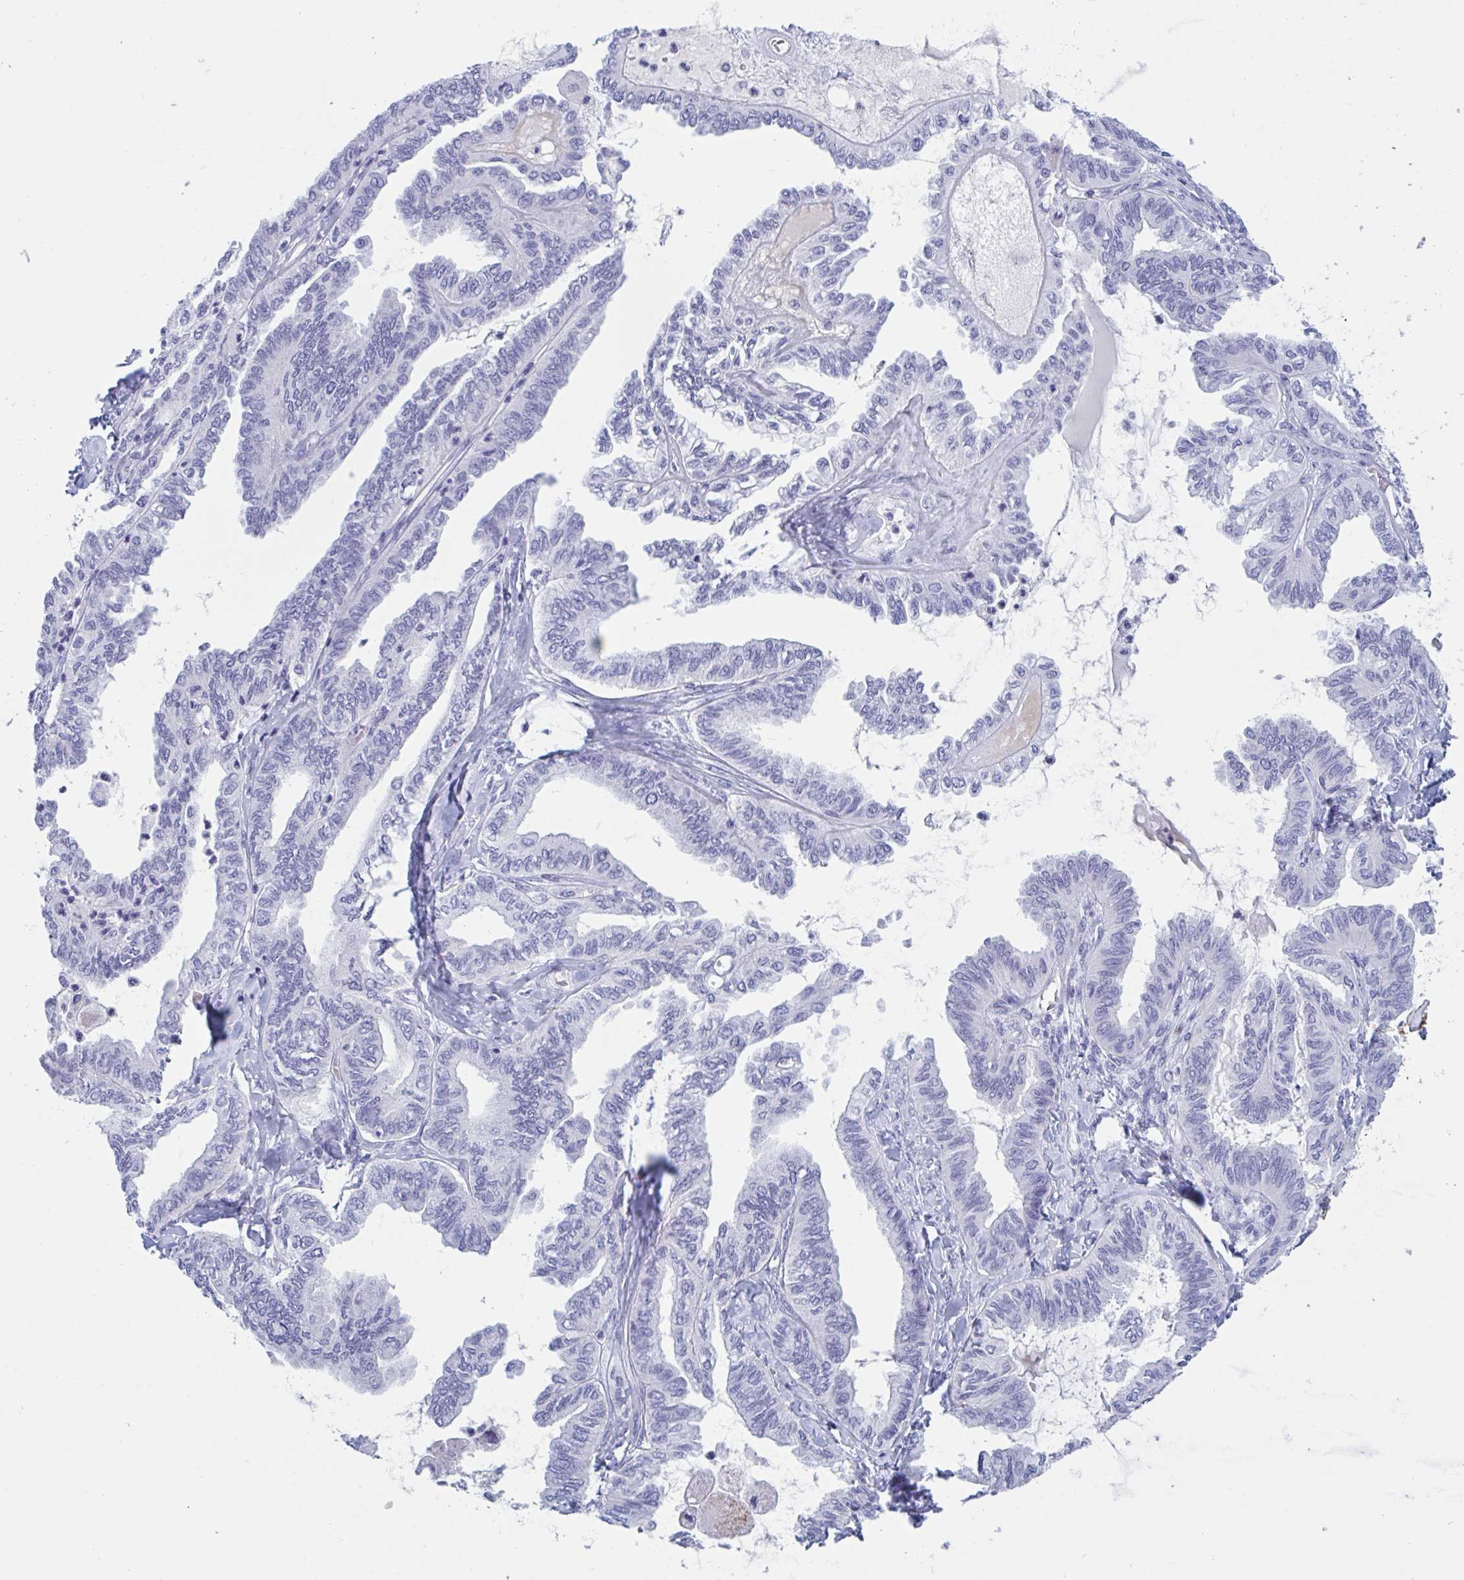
{"staining": {"intensity": "negative", "quantity": "none", "location": "none"}, "tissue": "ovarian cancer", "cell_type": "Tumor cells", "image_type": "cancer", "snomed": [{"axis": "morphology", "description": "Carcinoma, endometroid"}, {"axis": "topography", "description": "Ovary"}], "caption": "Tumor cells show no significant protein positivity in ovarian endometroid carcinoma. (Brightfield microscopy of DAB immunohistochemistry at high magnification).", "gene": "OXLD1", "patient": {"sex": "female", "age": 70}}